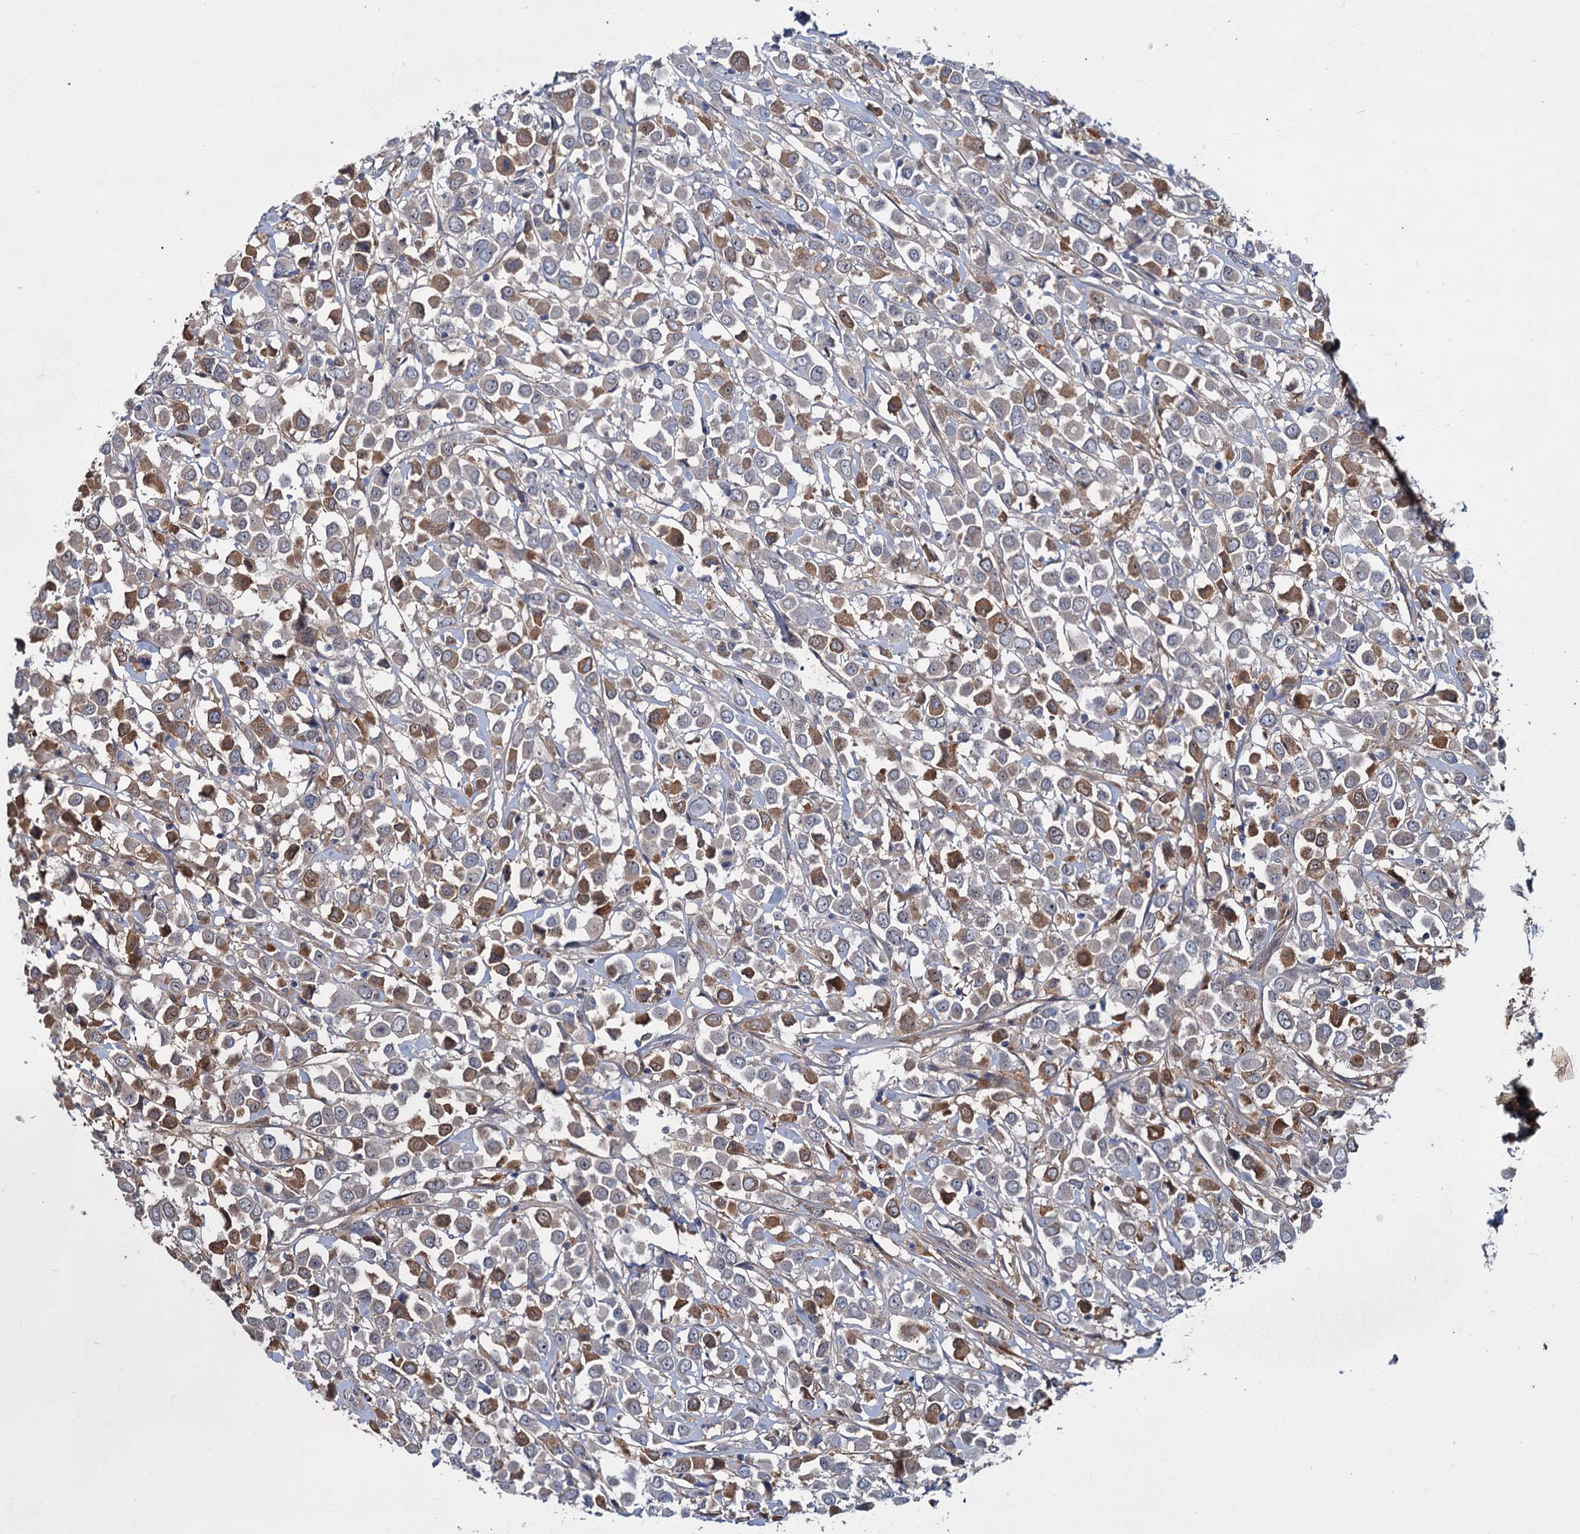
{"staining": {"intensity": "moderate", "quantity": "25%-75%", "location": "cytoplasmic/membranous"}, "tissue": "breast cancer", "cell_type": "Tumor cells", "image_type": "cancer", "snomed": [{"axis": "morphology", "description": "Duct carcinoma"}, {"axis": "topography", "description": "Breast"}], "caption": "Protein expression analysis of breast infiltrating ductal carcinoma displays moderate cytoplasmic/membranous staining in approximately 25%-75% of tumor cells. (DAB (3,3'-diaminobenzidine) = brown stain, brightfield microscopy at high magnification).", "gene": "CHRD", "patient": {"sex": "female", "age": 61}}